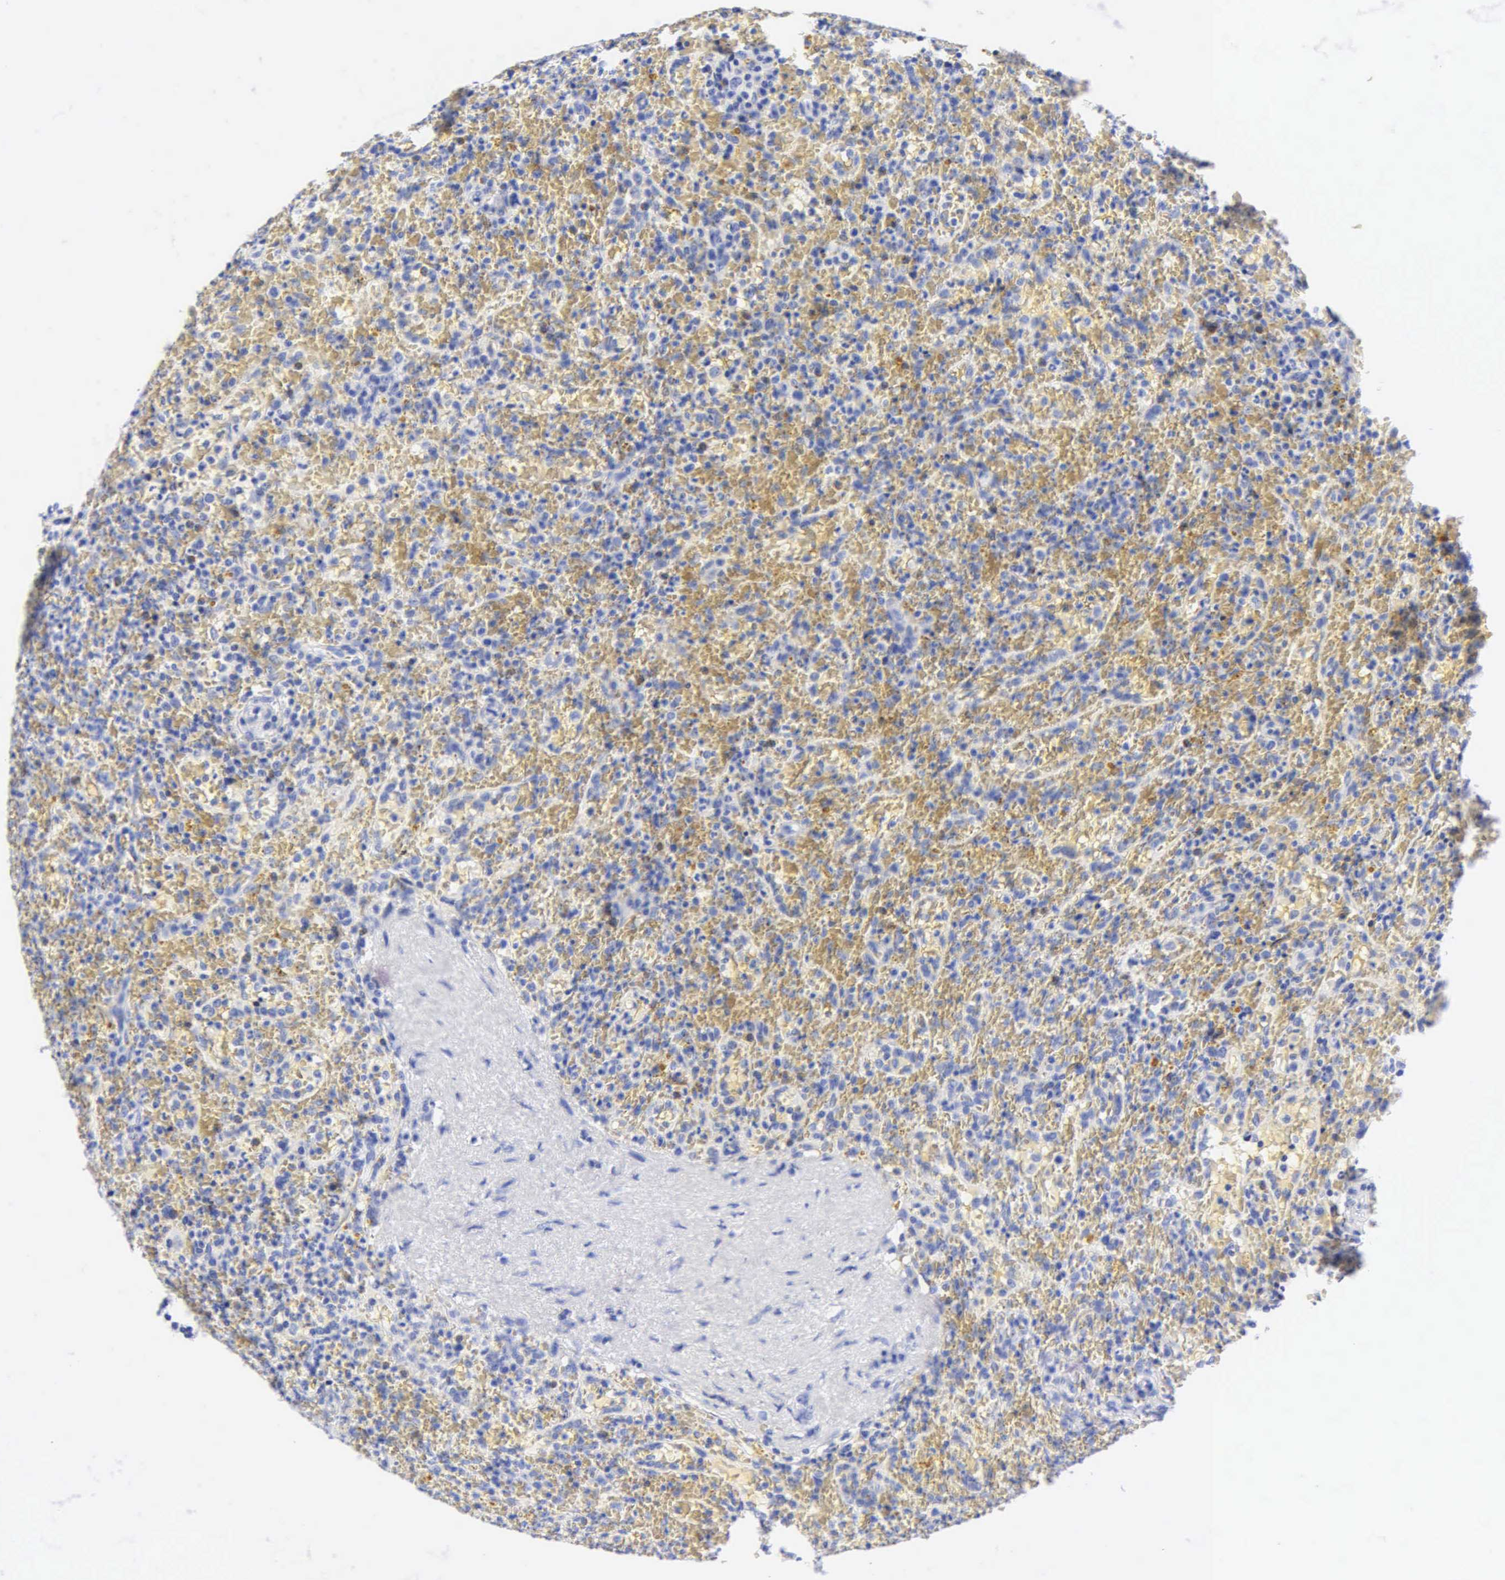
{"staining": {"intensity": "negative", "quantity": "none", "location": "none"}, "tissue": "lymphoma", "cell_type": "Tumor cells", "image_type": "cancer", "snomed": [{"axis": "morphology", "description": "Malignant lymphoma, non-Hodgkin's type, High grade"}, {"axis": "topography", "description": "Spleen"}, {"axis": "topography", "description": "Lymph node"}], "caption": "High magnification brightfield microscopy of malignant lymphoma, non-Hodgkin's type (high-grade) stained with DAB (3,3'-diaminobenzidine) (brown) and counterstained with hematoxylin (blue): tumor cells show no significant positivity. Brightfield microscopy of IHC stained with DAB (brown) and hematoxylin (blue), captured at high magnification.", "gene": "KRT20", "patient": {"sex": "female", "age": 70}}